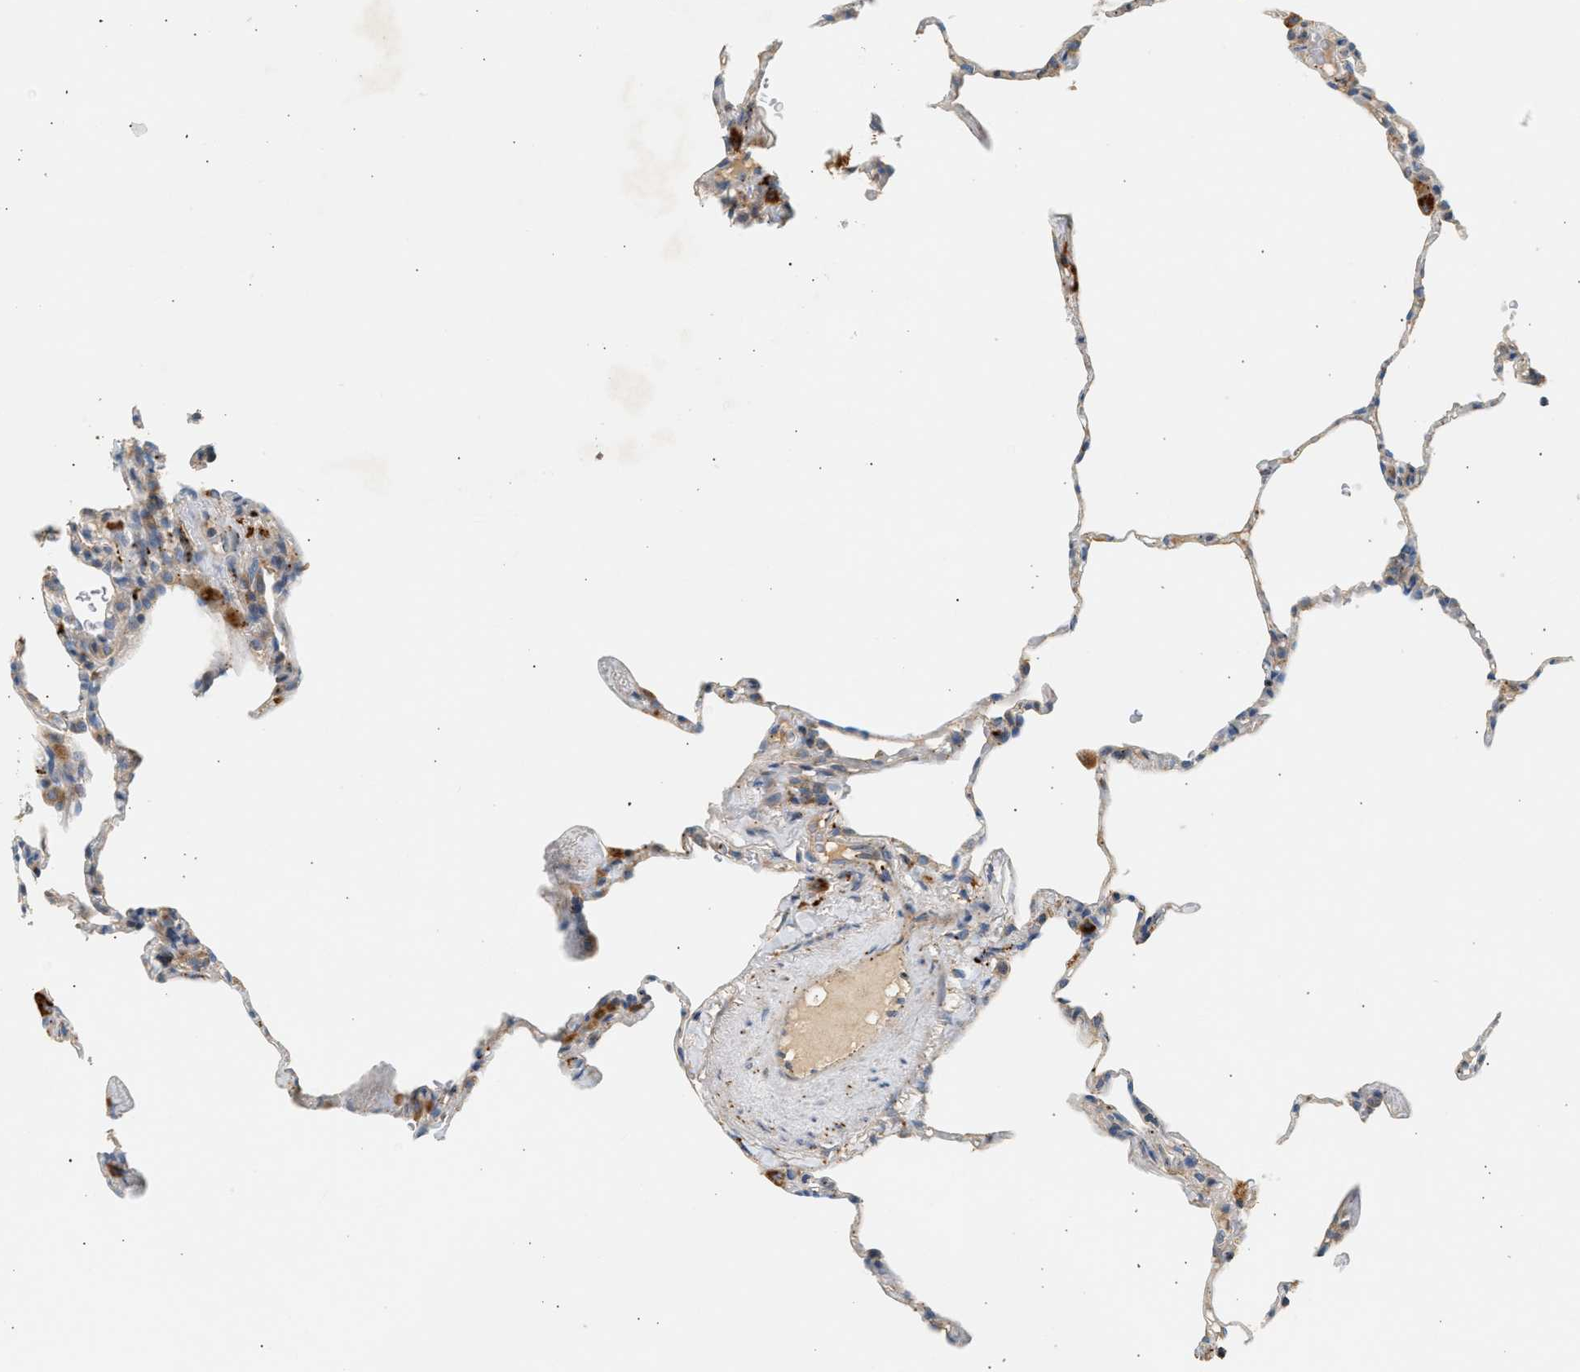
{"staining": {"intensity": "weak", "quantity": "<25%", "location": "cytoplasmic/membranous"}, "tissue": "lung", "cell_type": "Alveolar cells", "image_type": "normal", "snomed": [{"axis": "morphology", "description": "Normal tissue, NOS"}, {"axis": "topography", "description": "Lung"}], "caption": "Alveolar cells show no significant protein staining in benign lung. (DAB IHC, high magnification).", "gene": "ENTHD1", "patient": {"sex": "male", "age": 59}}